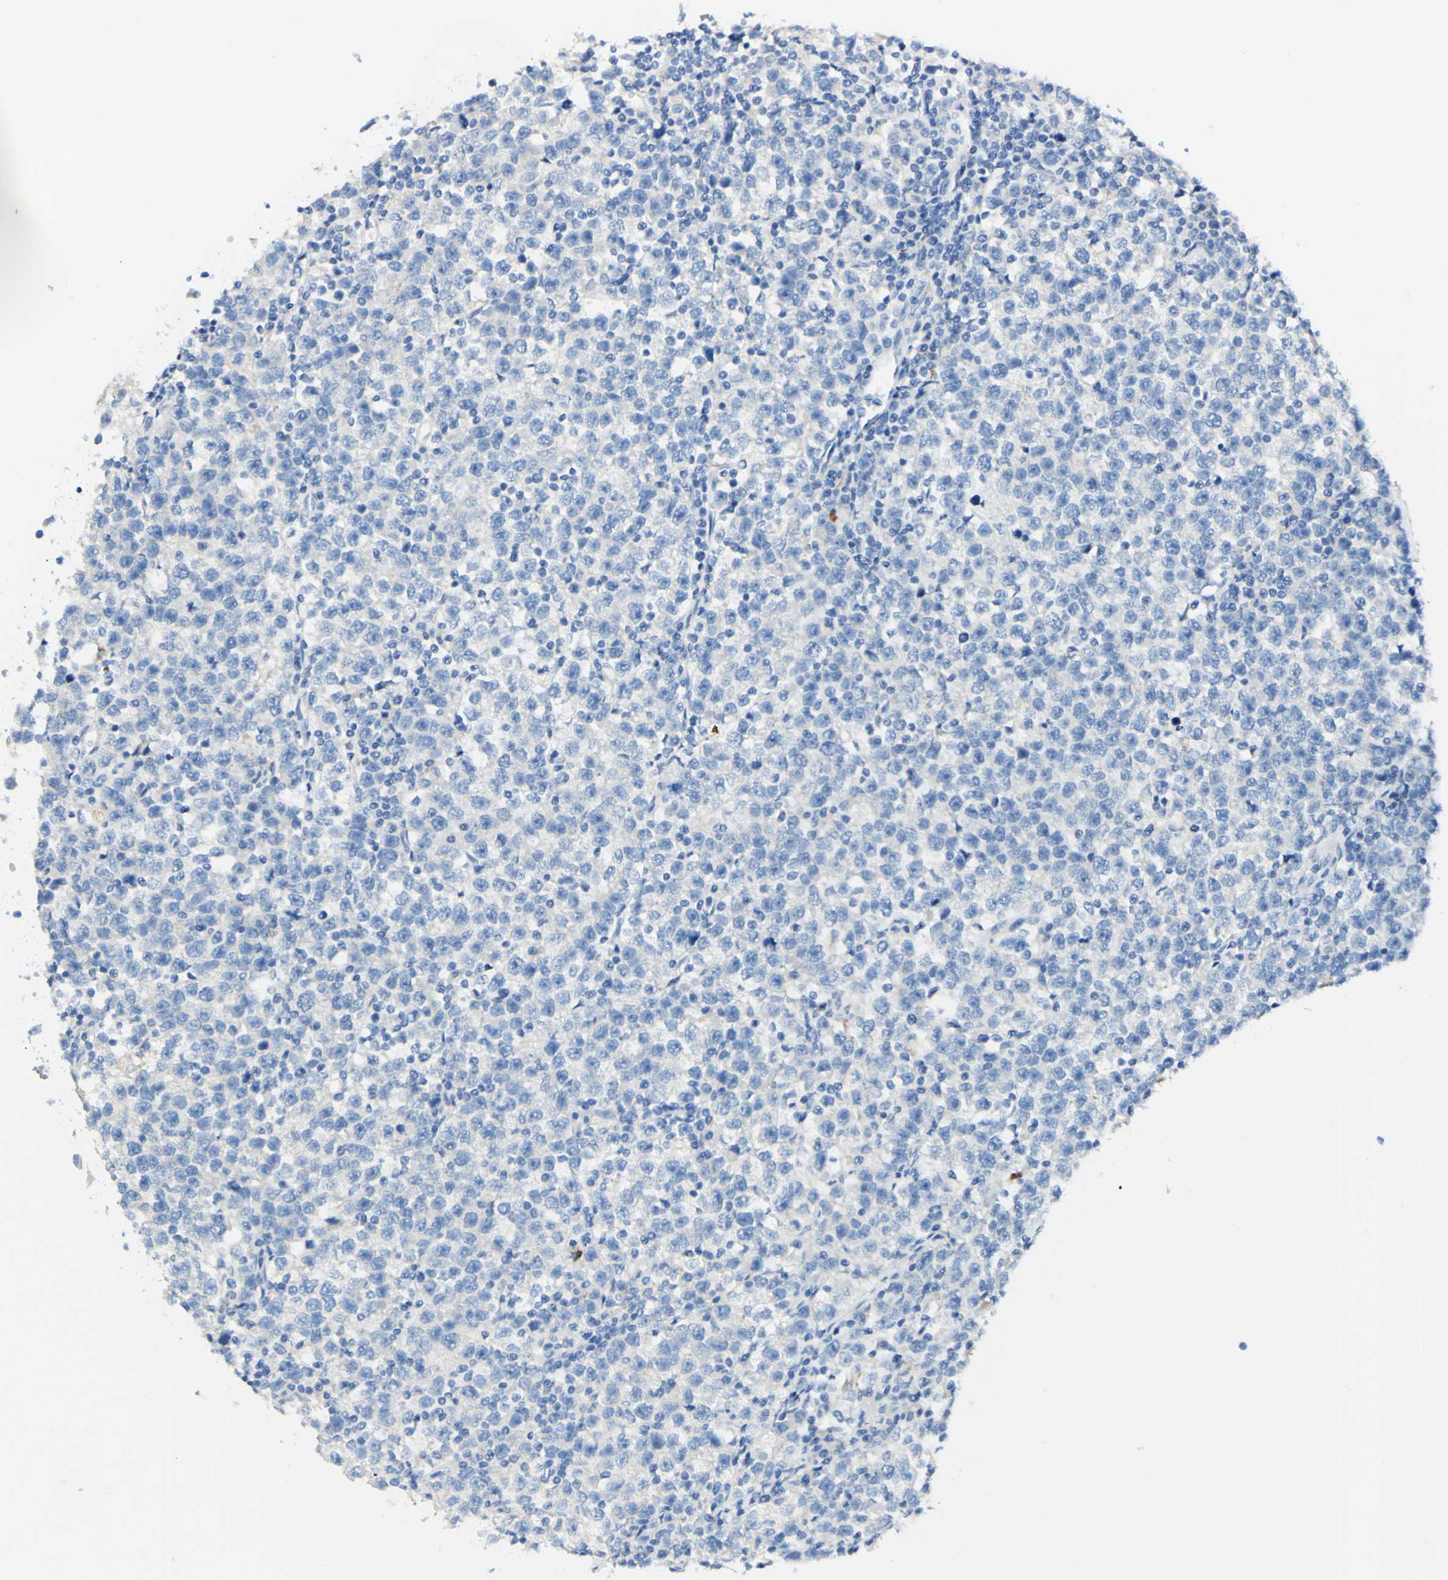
{"staining": {"intensity": "negative", "quantity": "none", "location": "none"}, "tissue": "testis cancer", "cell_type": "Tumor cells", "image_type": "cancer", "snomed": [{"axis": "morphology", "description": "Seminoma, NOS"}, {"axis": "topography", "description": "Testis"}], "caption": "A micrograph of seminoma (testis) stained for a protein displays no brown staining in tumor cells. The staining is performed using DAB brown chromogen with nuclei counter-stained in using hematoxylin.", "gene": "FGF4", "patient": {"sex": "male", "age": 43}}